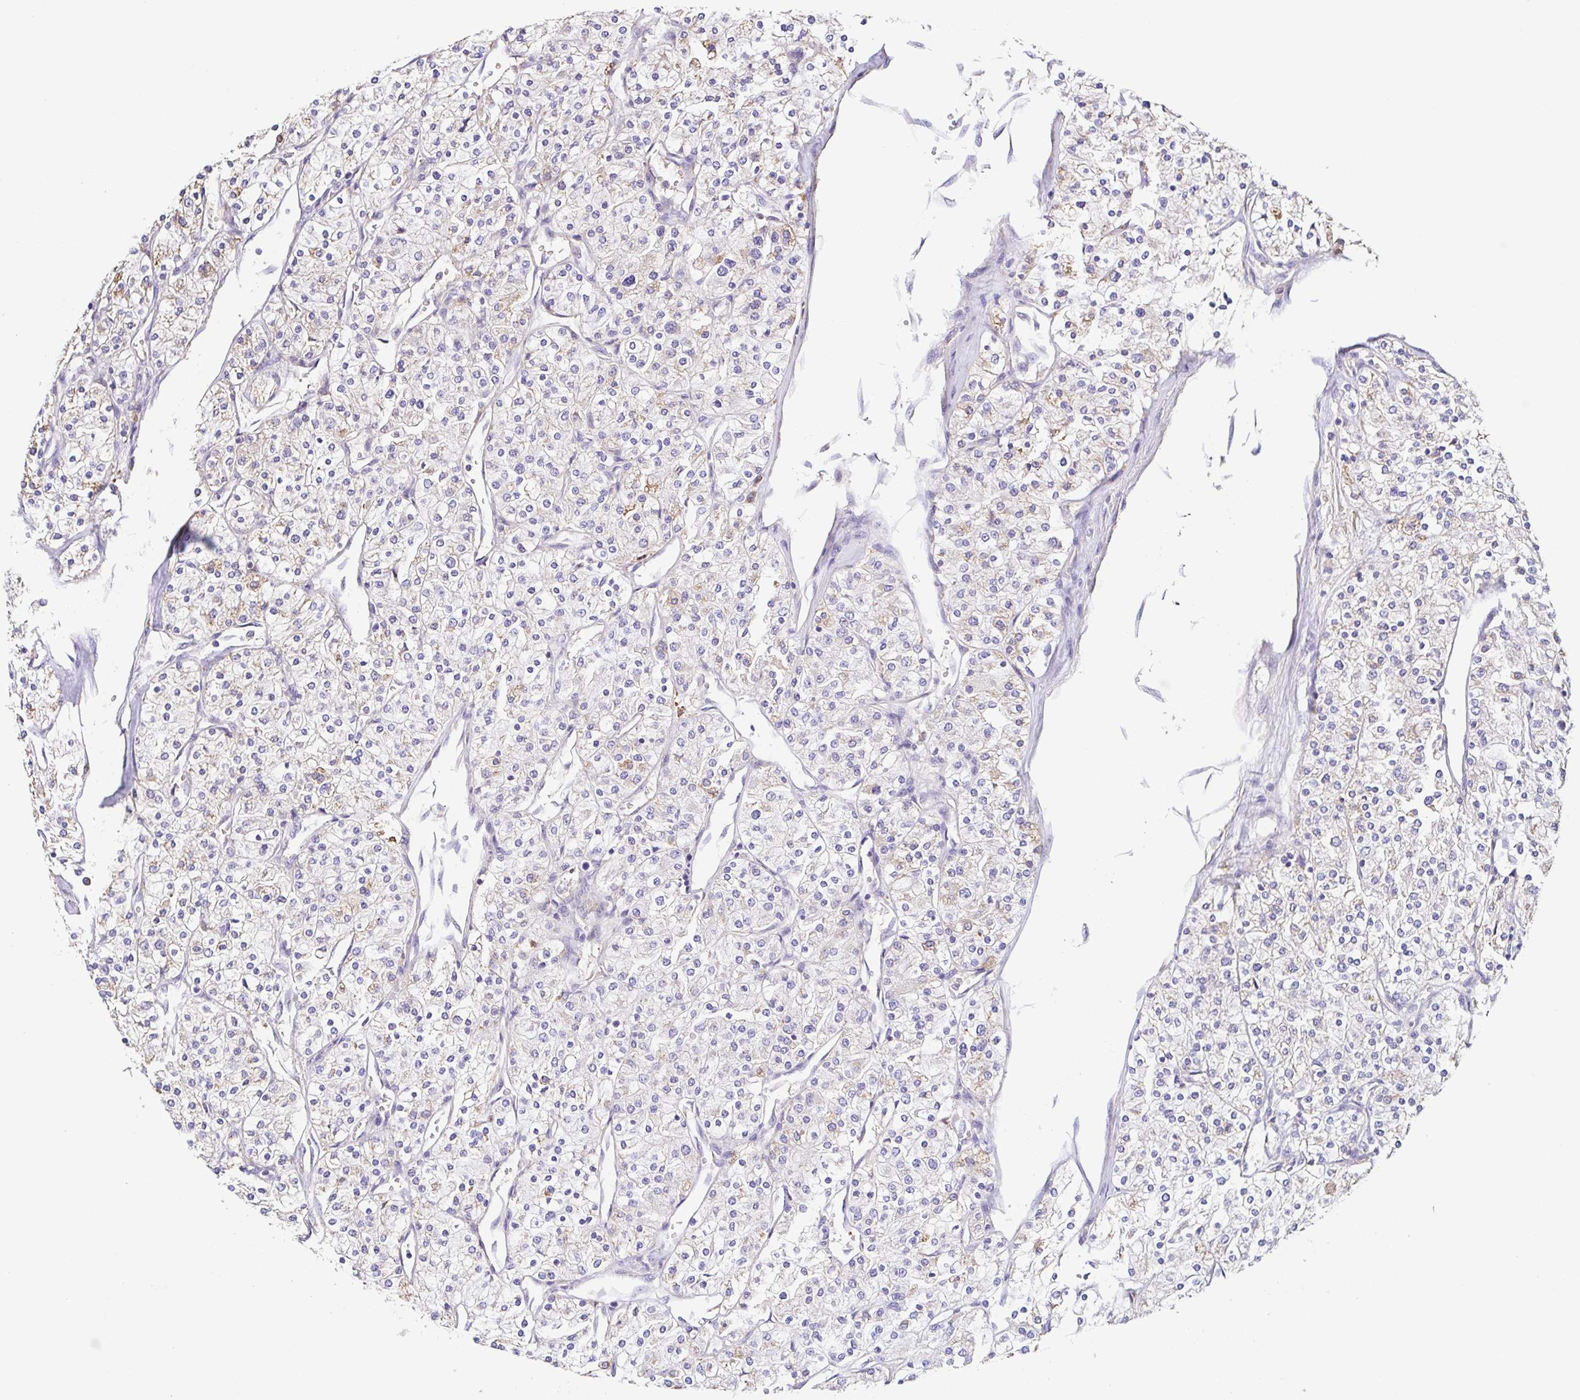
{"staining": {"intensity": "weak", "quantity": "<25%", "location": "cytoplasmic/membranous"}, "tissue": "renal cancer", "cell_type": "Tumor cells", "image_type": "cancer", "snomed": [{"axis": "morphology", "description": "Adenocarcinoma, NOS"}, {"axis": "topography", "description": "Kidney"}], "caption": "An image of human renal cancer is negative for staining in tumor cells.", "gene": "ANXA10", "patient": {"sex": "male", "age": 80}}